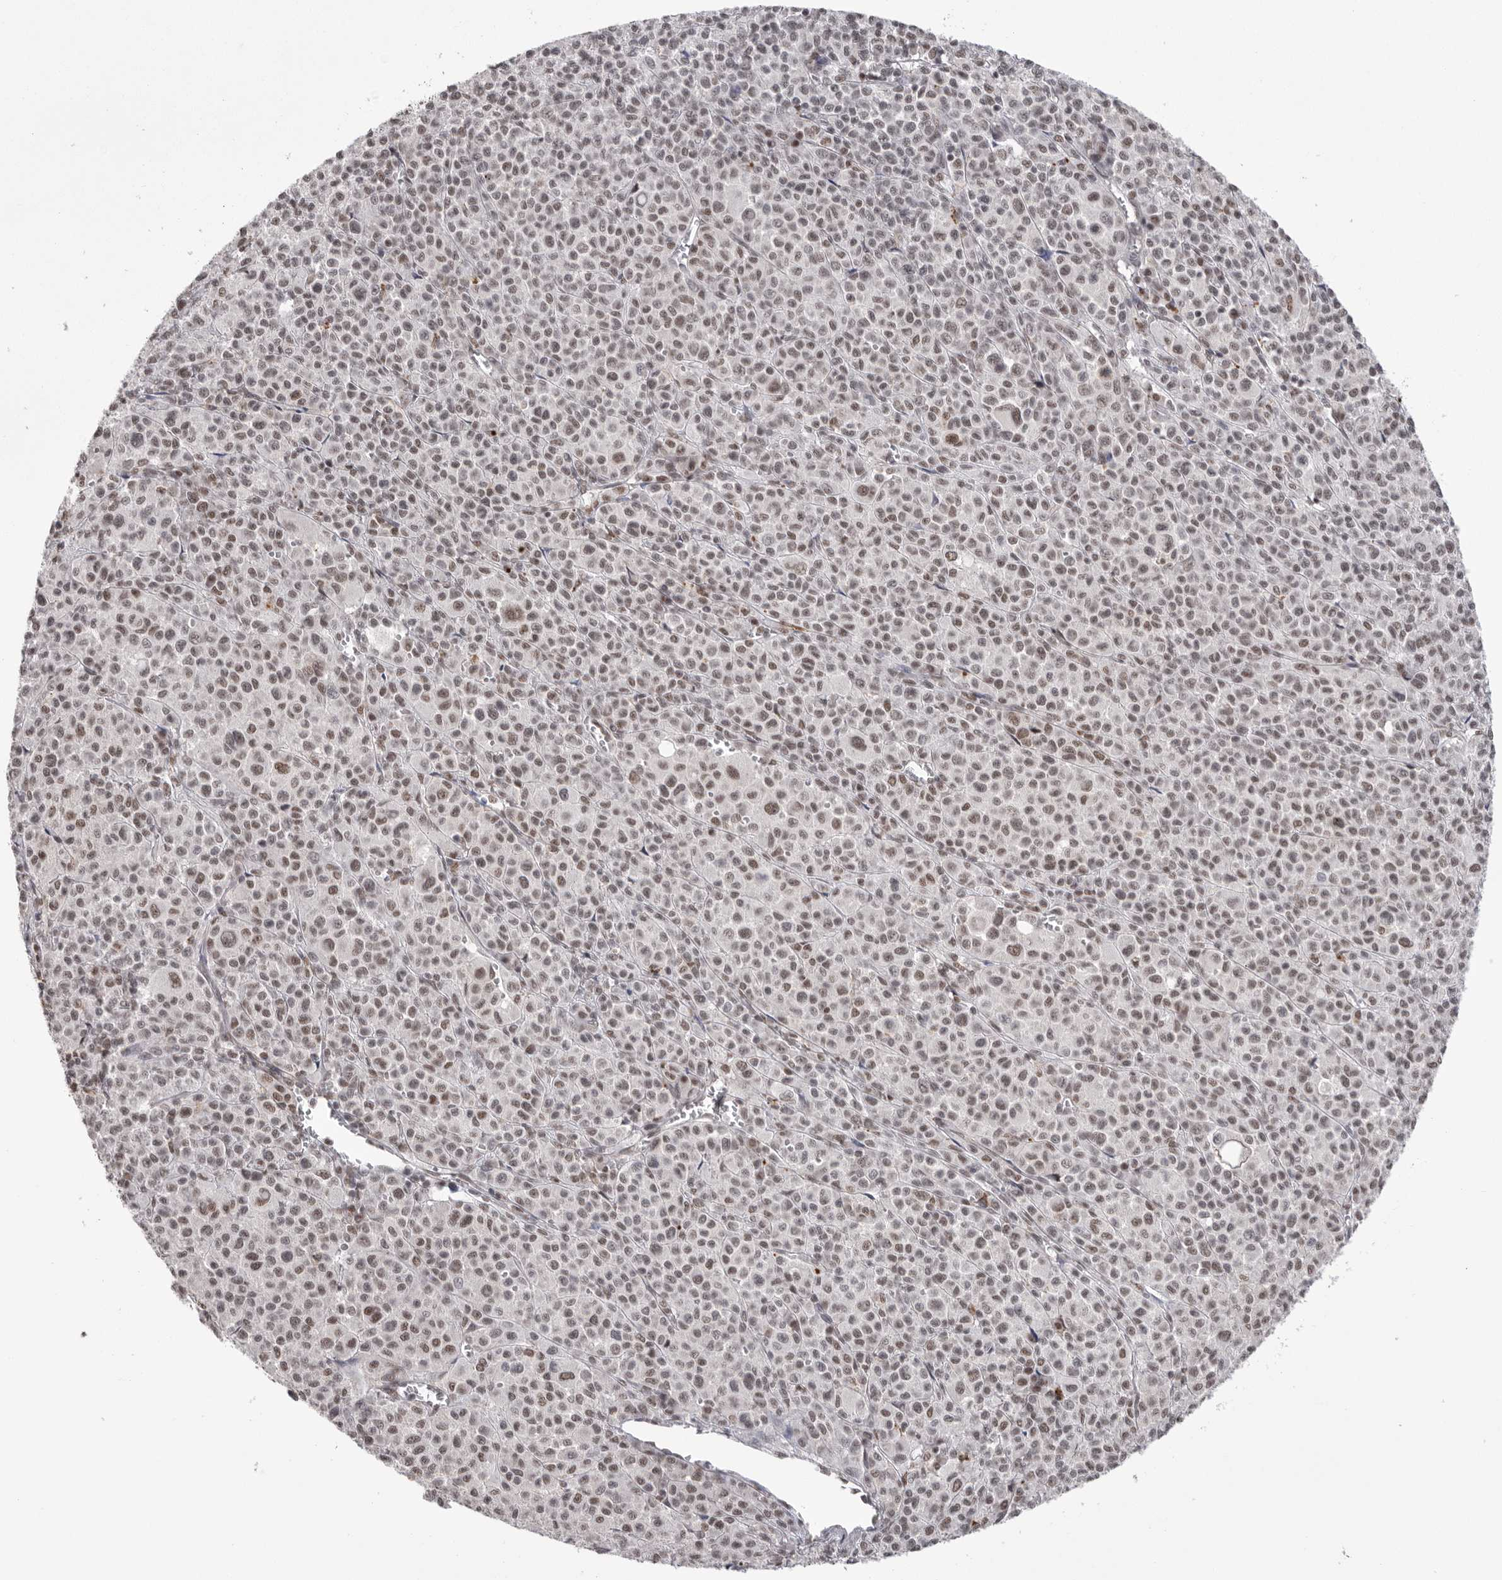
{"staining": {"intensity": "weak", "quantity": "25%-75%", "location": "nuclear"}, "tissue": "melanoma", "cell_type": "Tumor cells", "image_type": "cancer", "snomed": [{"axis": "morphology", "description": "Malignant melanoma, Metastatic site"}, {"axis": "topography", "description": "Skin"}], "caption": "DAB (3,3'-diaminobenzidine) immunohistochemical staining of melanoma demonstrates weak nuclear protein expression in about 25%-75% of tumor cells. Ihc stains the protein of interest in brown and the nuclei are stained blue.", "gene": "BCLAF3", "patient": {"sex": "female", "age": 74}}